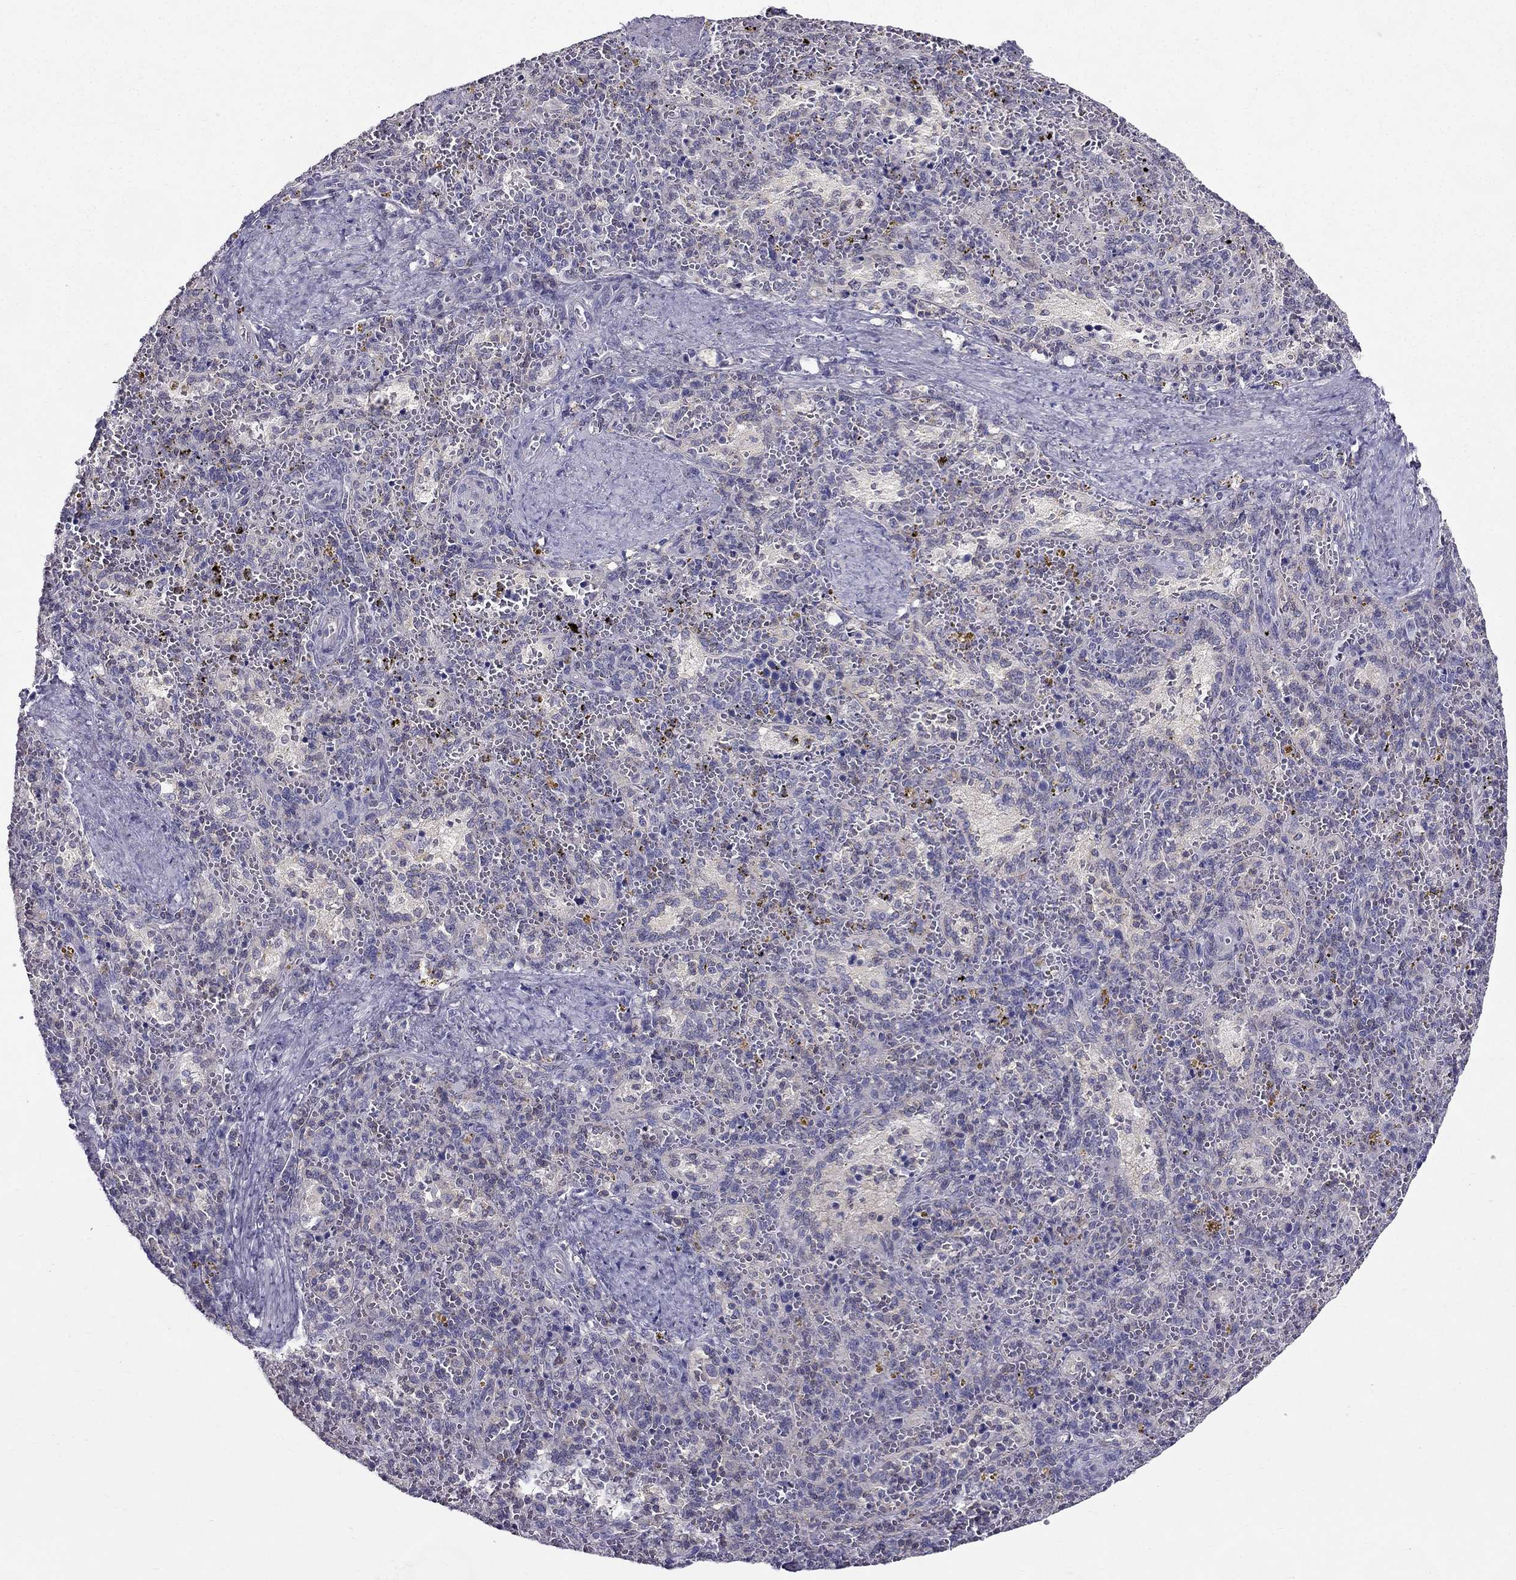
{"staining": {"intensity": "negative", "quantity": "none", "location": "none"}, "tissue": "spleen", "cell_type": "Cells in red pulp", "image_type": "normal", "snomed": [{"axis": "morphology", "description": "Normal tissue, NOS"}, {"axis": "topography", "description": "Spleen"}], "caption": "Spleen stained for a protein using IHC displays no expression cells in red pulp.", "gene": "AAK1", "patient": {"sex": "female", "age": 50}}